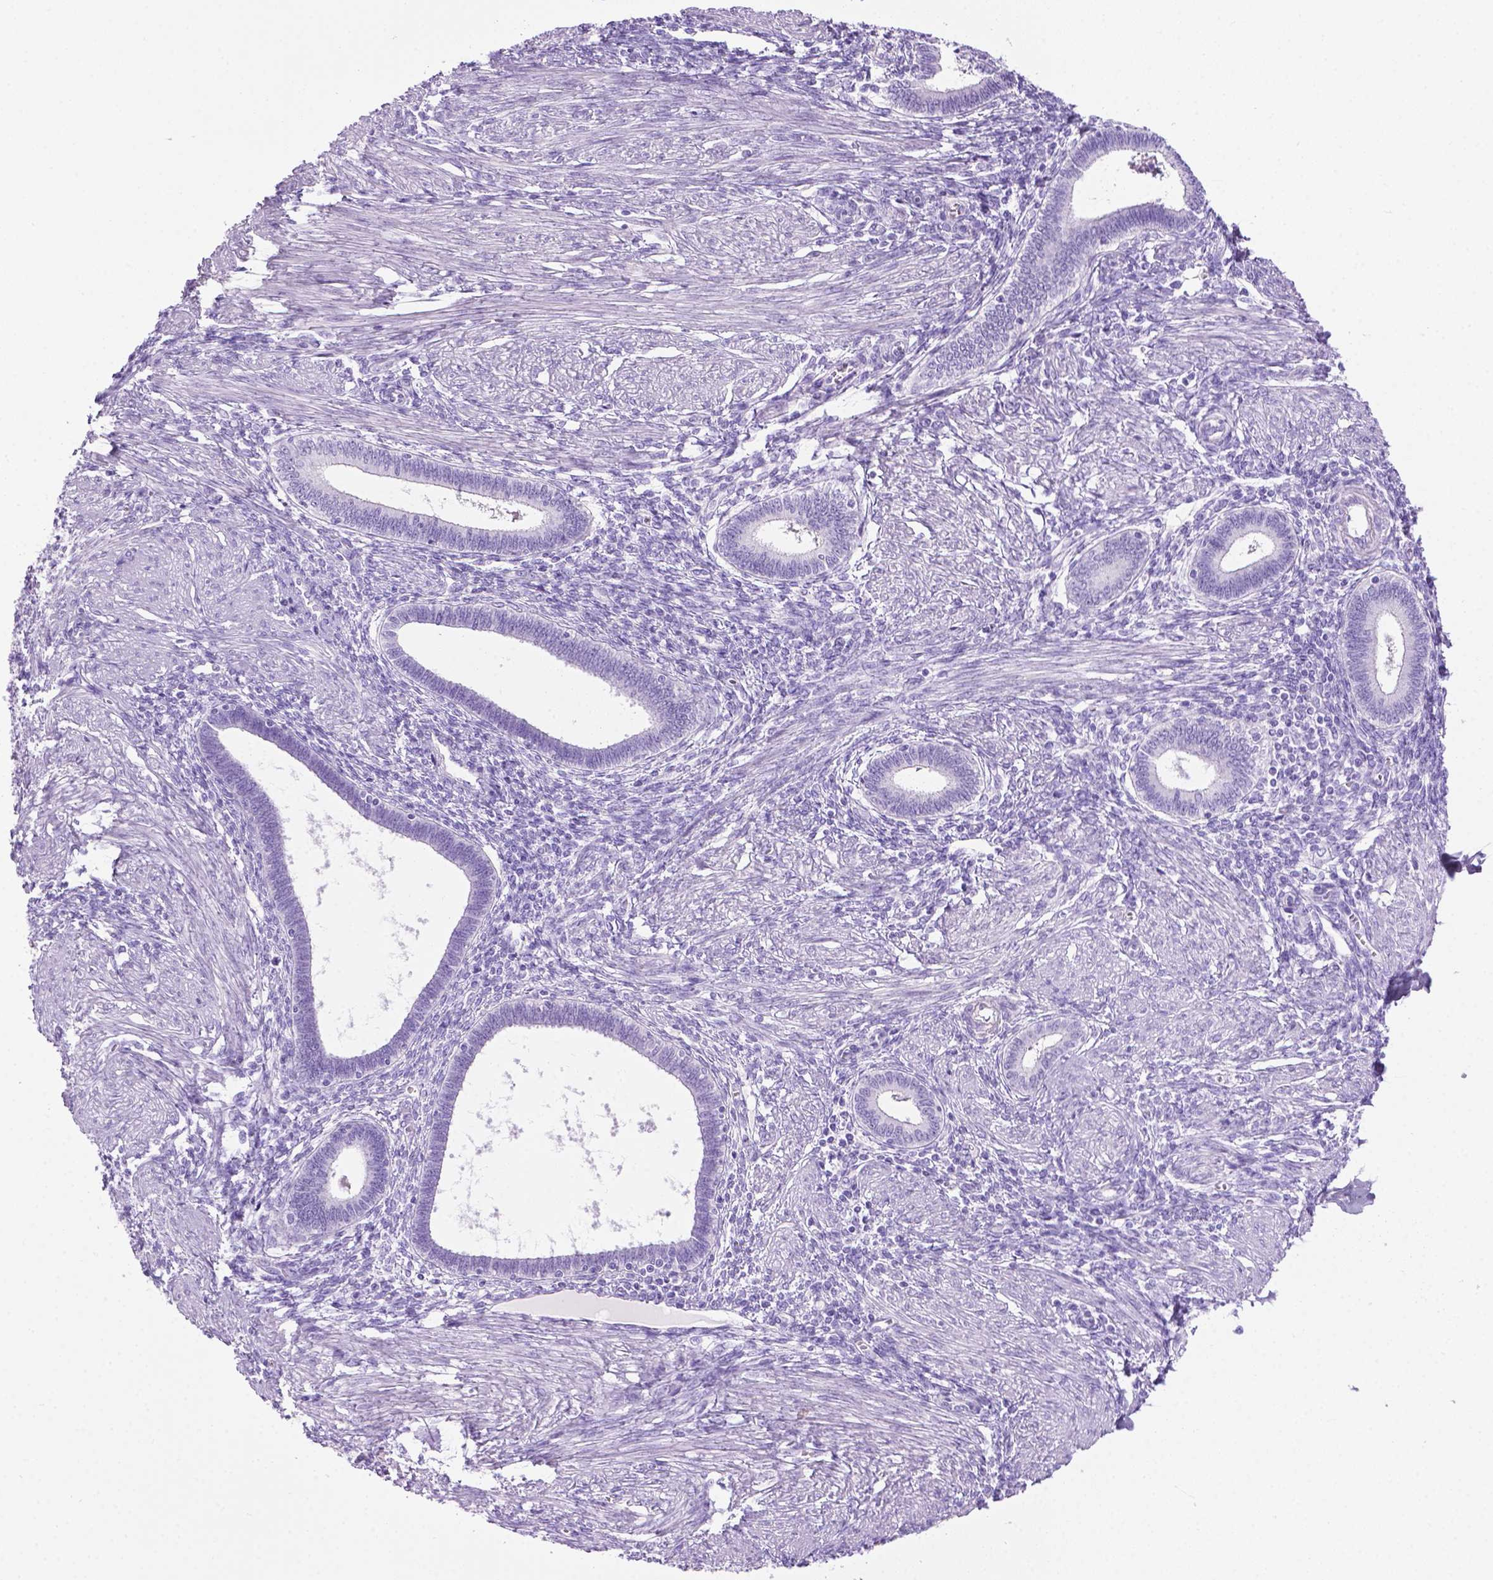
{"staining": {"intensity": "negative", "quantity": "none", "location": "none"}, "tissue": "endometrium", "cell_type": "Cells in endometrial stroma", "image_type": "normal", "snomed": [{"axis": "morphology", "description": "Normal tissue, NOS"}, {"axis": "topography", "description": "Endometrium"}], "caption": "Immunohistochemistry (IHC) image of benign endometrium: endometrium stained with DAB (3,3'-diaminobenzidine) demonstrates no significant protein positivity in cells in endometrial stroma.", "gene": "LELP1", "patient": {"sex": "female", "age": 42}}